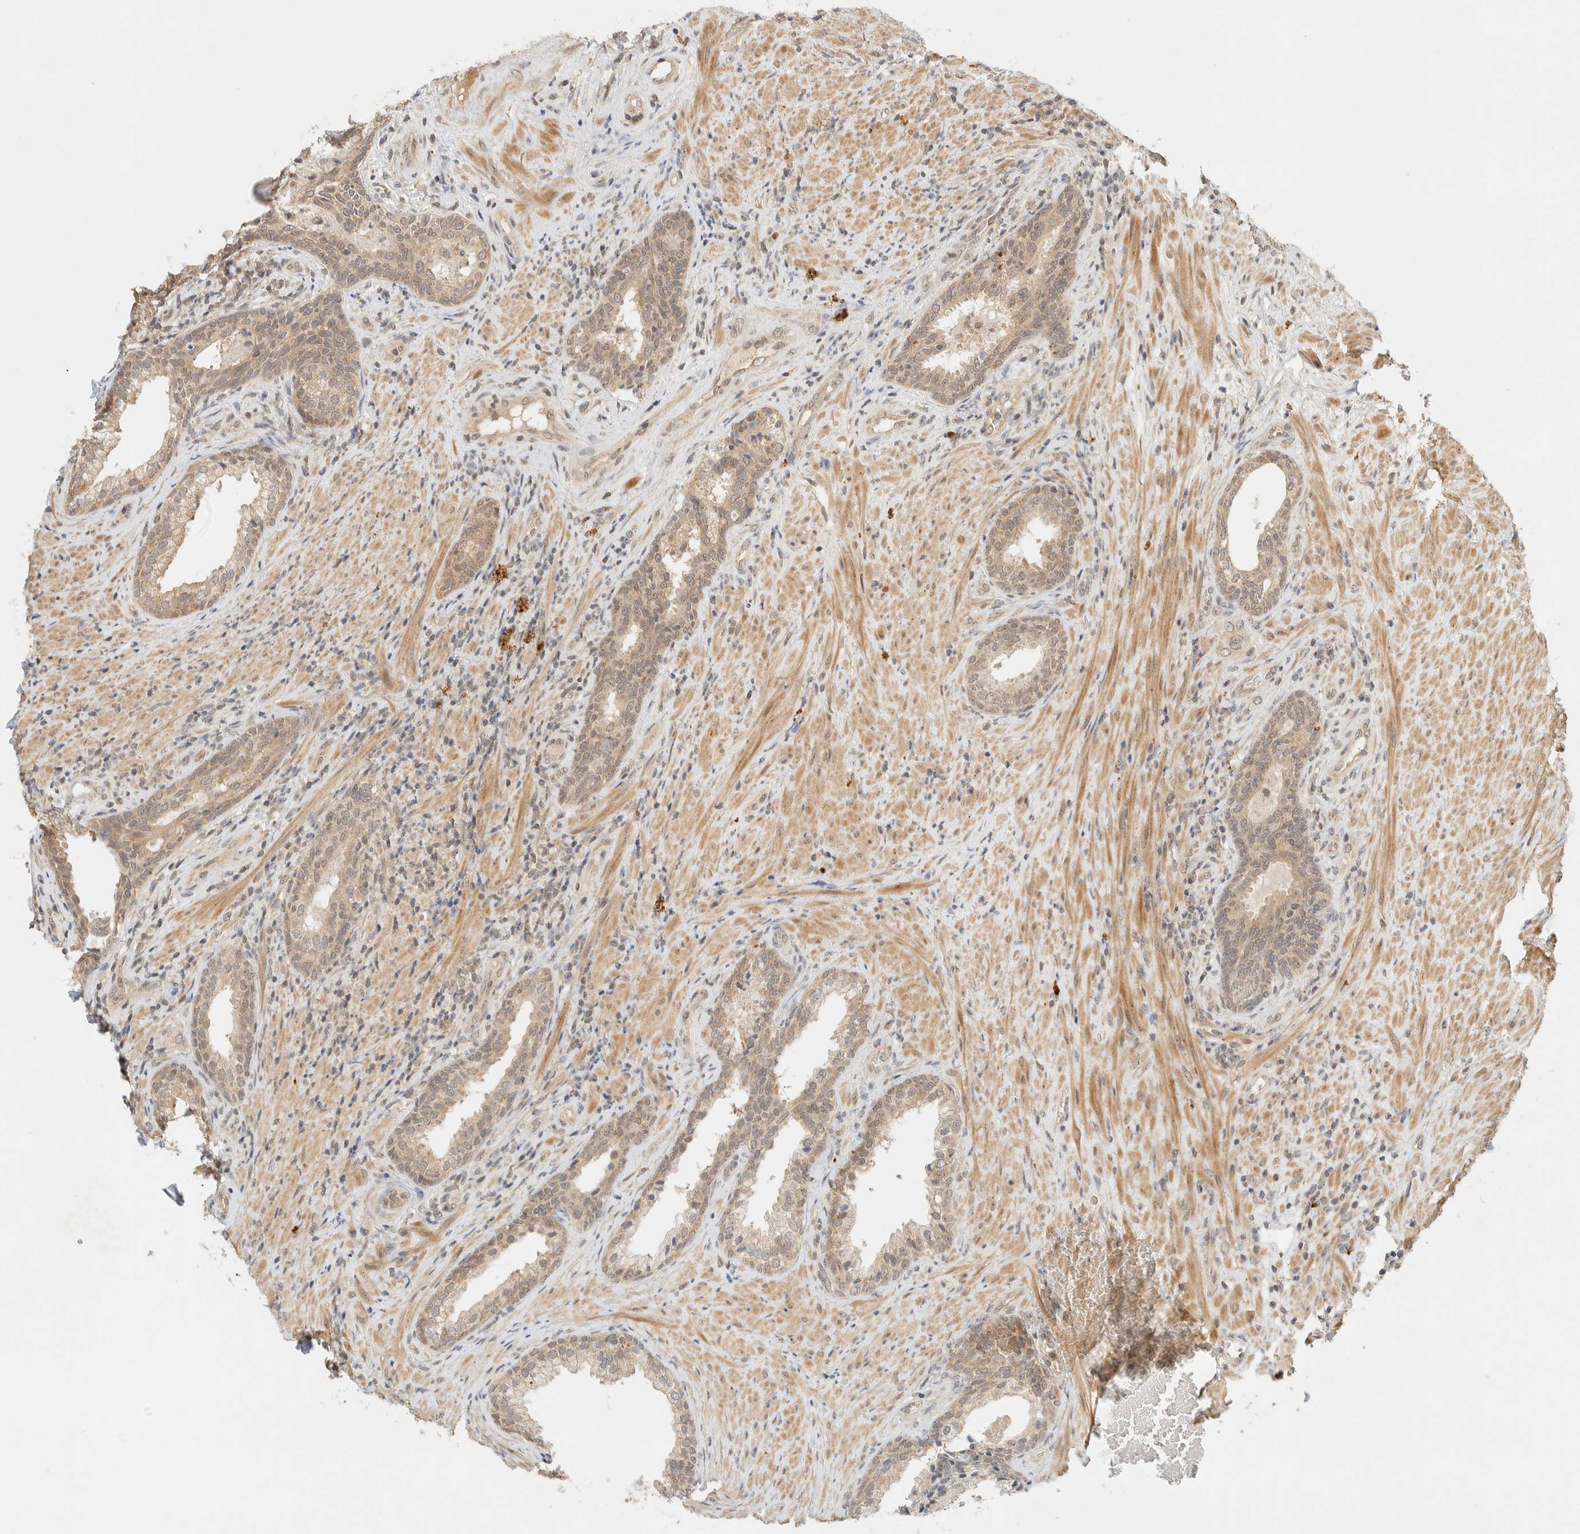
{"staining": {"intensity": "moderate", "quantity": ">75%", "location": "cytoplasmic/membranous"}, "tissue": "prostate", "cell_type": "Glandular cells", "image_type": "normal", "snomed": [{"axis": "morphology", "description": "Normal tissue, NOS"}, {"axis": "topography", "description": "Prostate"}], "caption": "Protein expression by IHC shows moderate cytoplasmic/membranous expression in approximately >75% of glandular cells in unremarkable prostate.", "gene": "KIFAP3", "patient": {"sex": "male", "age": 76}}